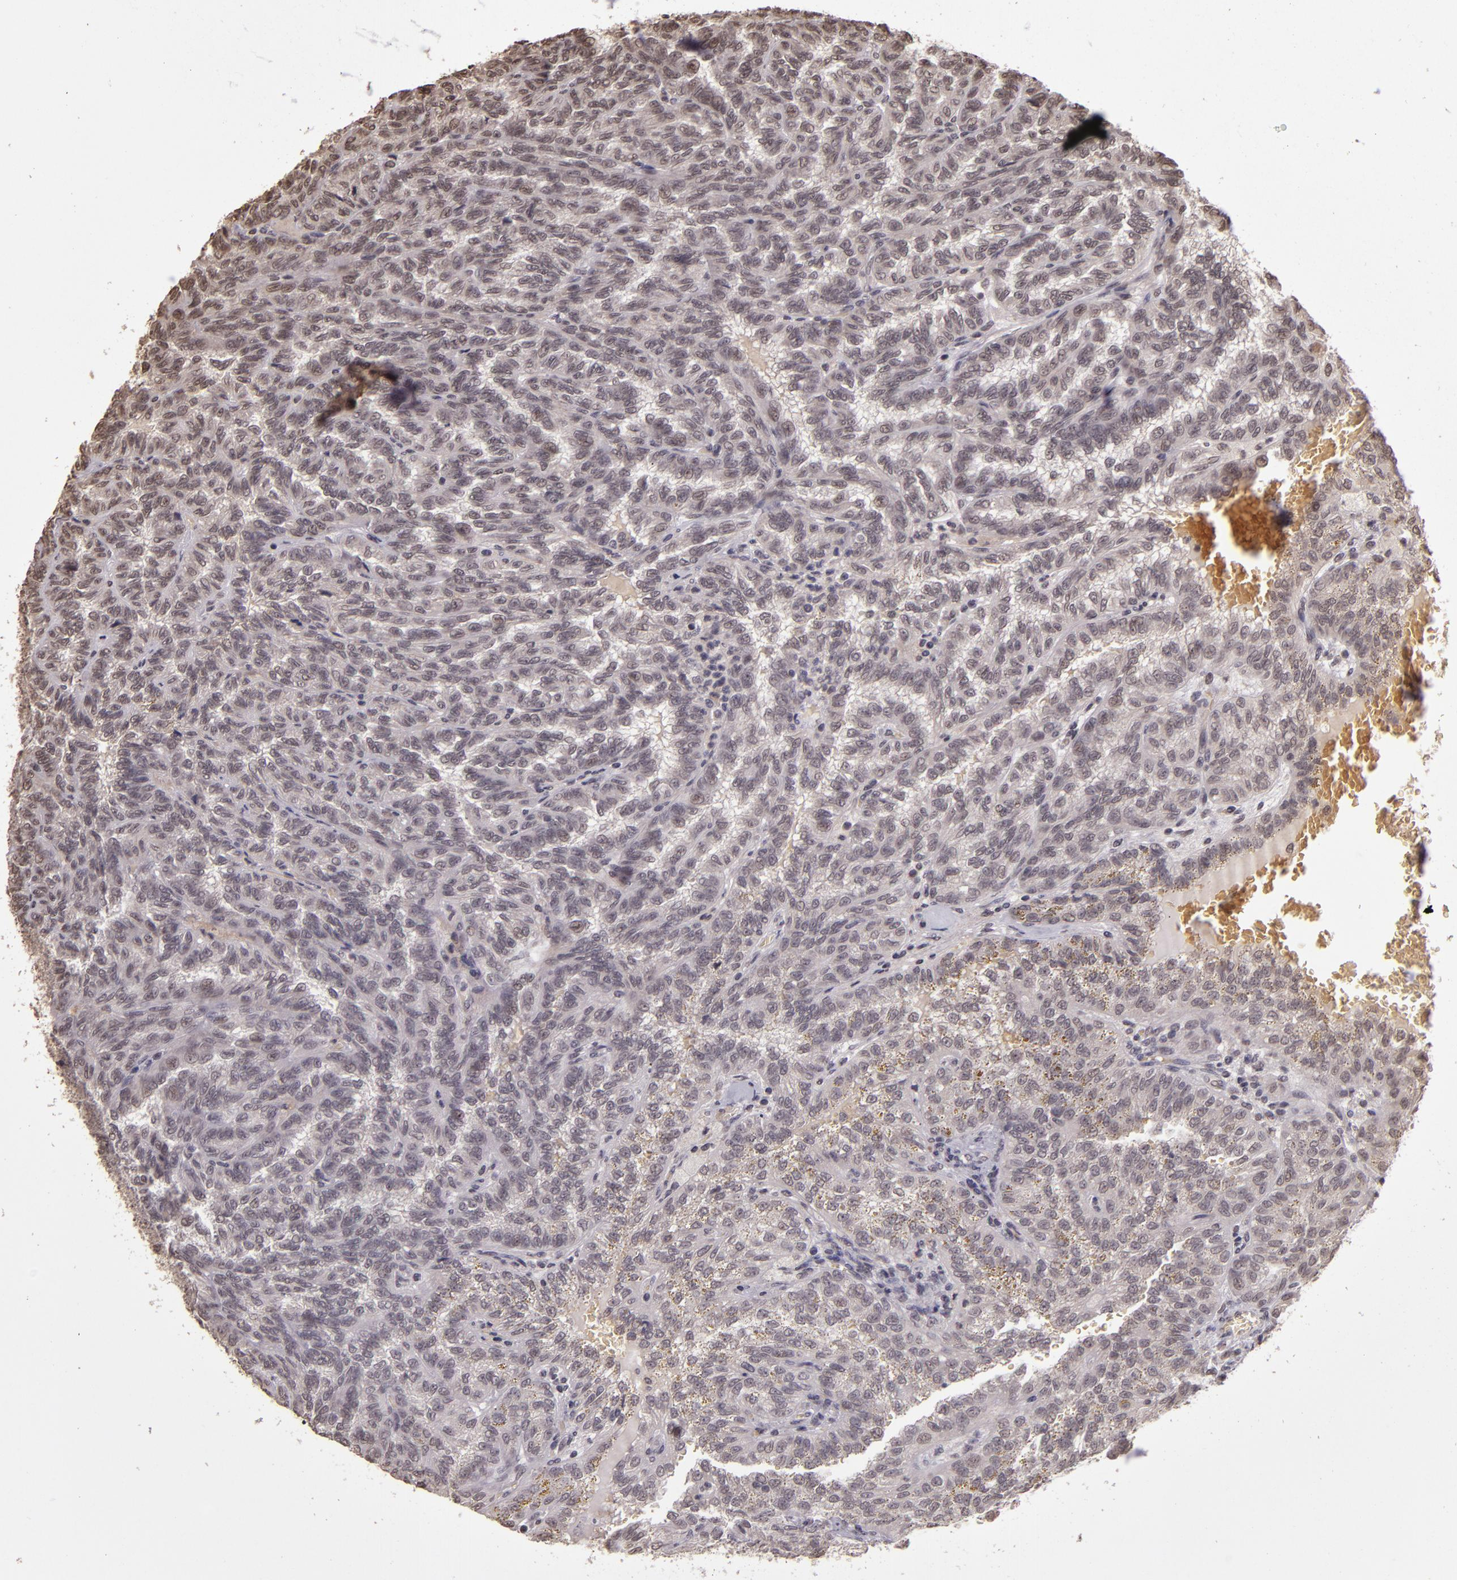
{"staining": {"intensity": "negative", "quantity": "none", "location": "none"}, "tissue": "renal cancer", "cell_type": "Tumor cells", "image_type": "cancer", "snomed": [{"axis": "morphology", "description": "Inflammation, NOS"}, {"axis": "morphology", "description": "Adenocarcinoma, NOS"}, {"axis": "topography", "description": "Kidney"}], "caption": "High power microscopy micrograph of an immunohistochemistry micrograph of renal cancer, revealing no significant expression in tumor cells.", "gene": "CUL1", "patient": {"sex": "male", "age": 68}}